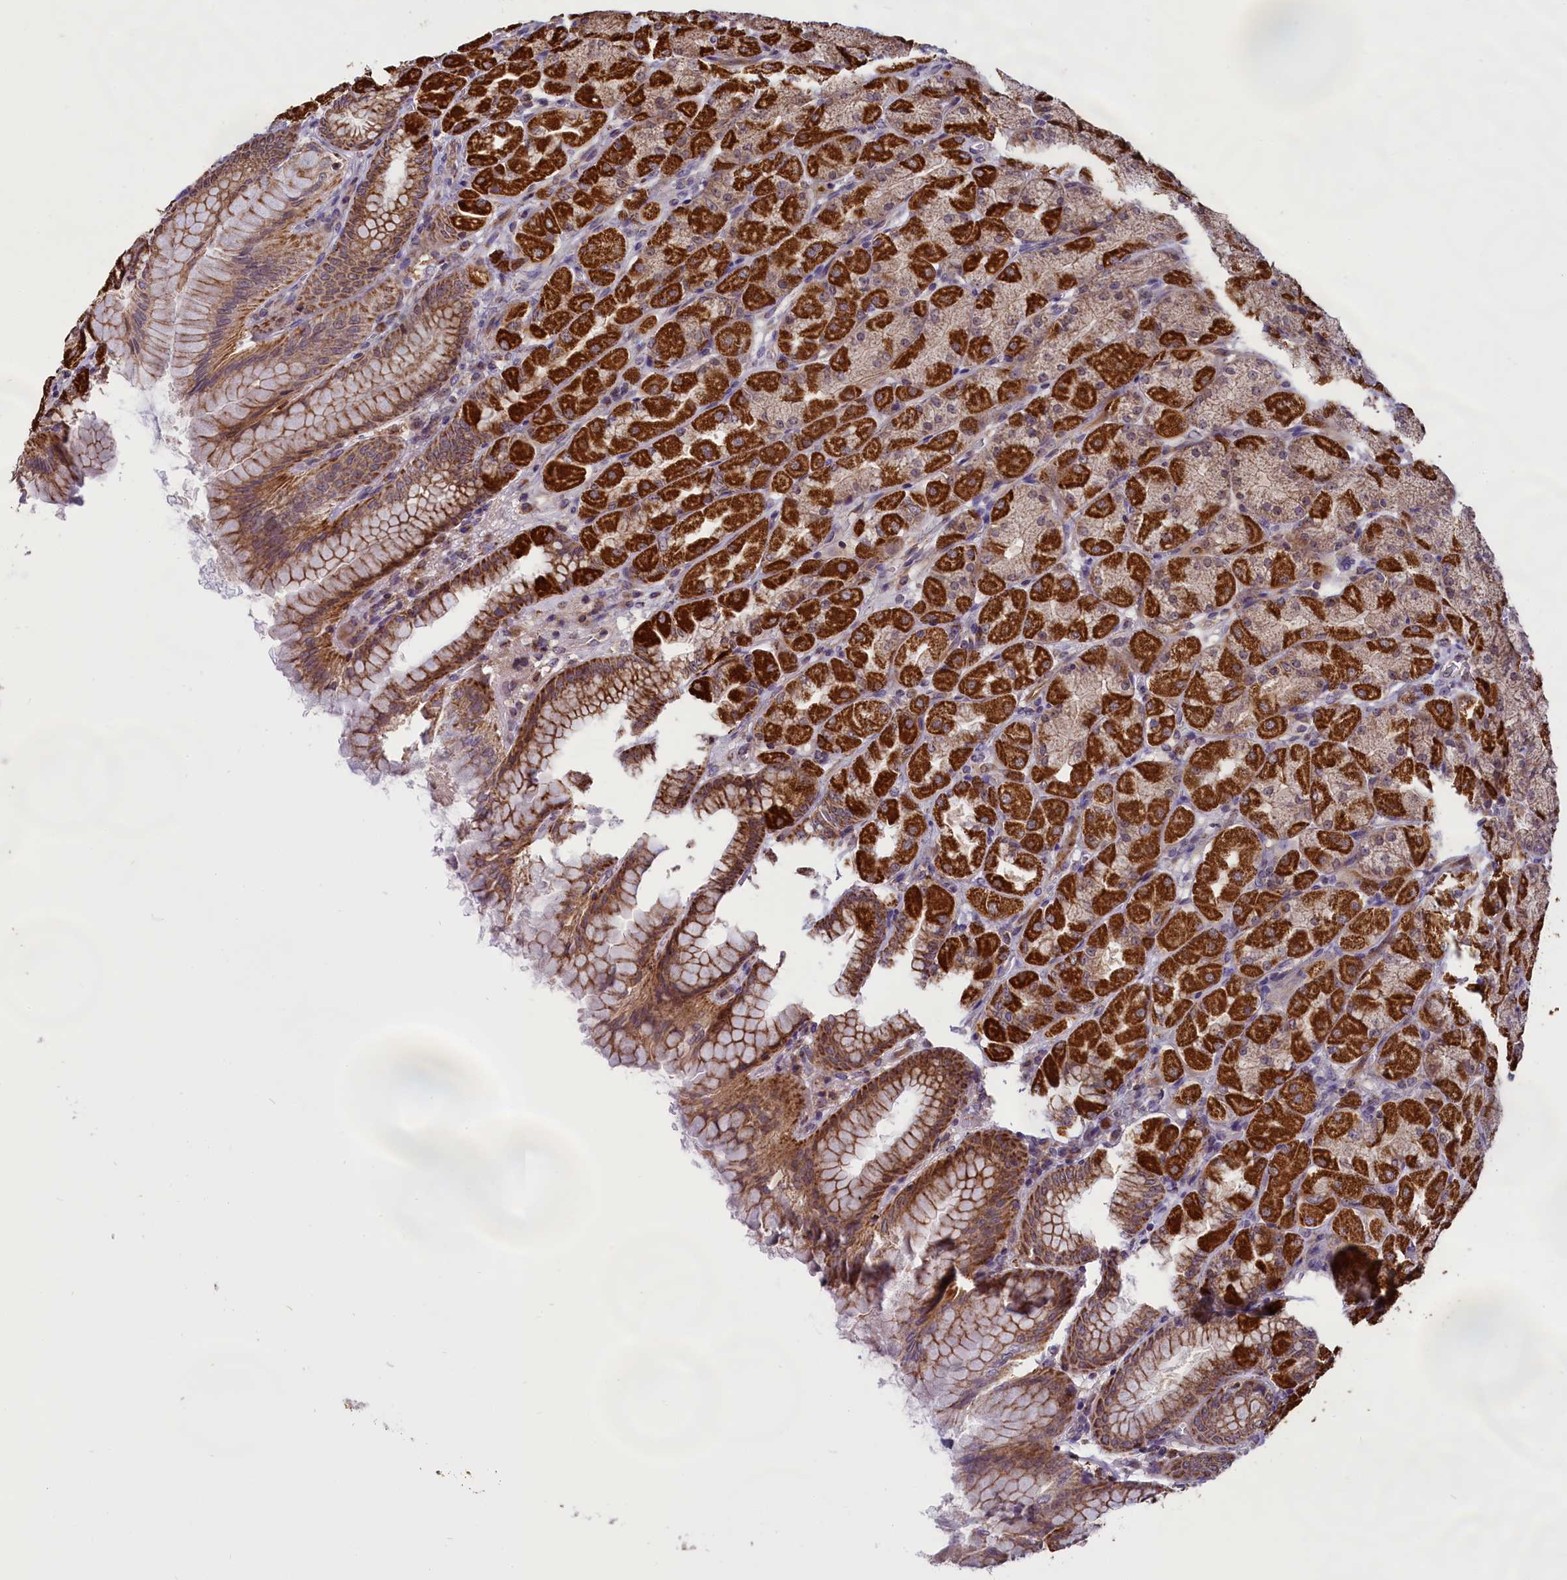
{"staining": {"intensity": "strong", "quantity": ">75%", "location": "cytoplasmic/membranous"}, "tissue": "stomach", "cell_type": "Glandular cells", "image_type": "normal", "snomed": [{"axis": "morphology", "description": "Normal tissue, NOS"}, {"axis": "topography", "description": "Stomach, upper"}], "caption": "A high-resolution micrograph shows immunohistochemistry (IHC) staining of benign stomach, which demonstrates strong cytoplasmic/membranous expression in about >75% of glandular cells.", "gene": "GLRX5", "patient": {"sex": "female", "age": 56}}